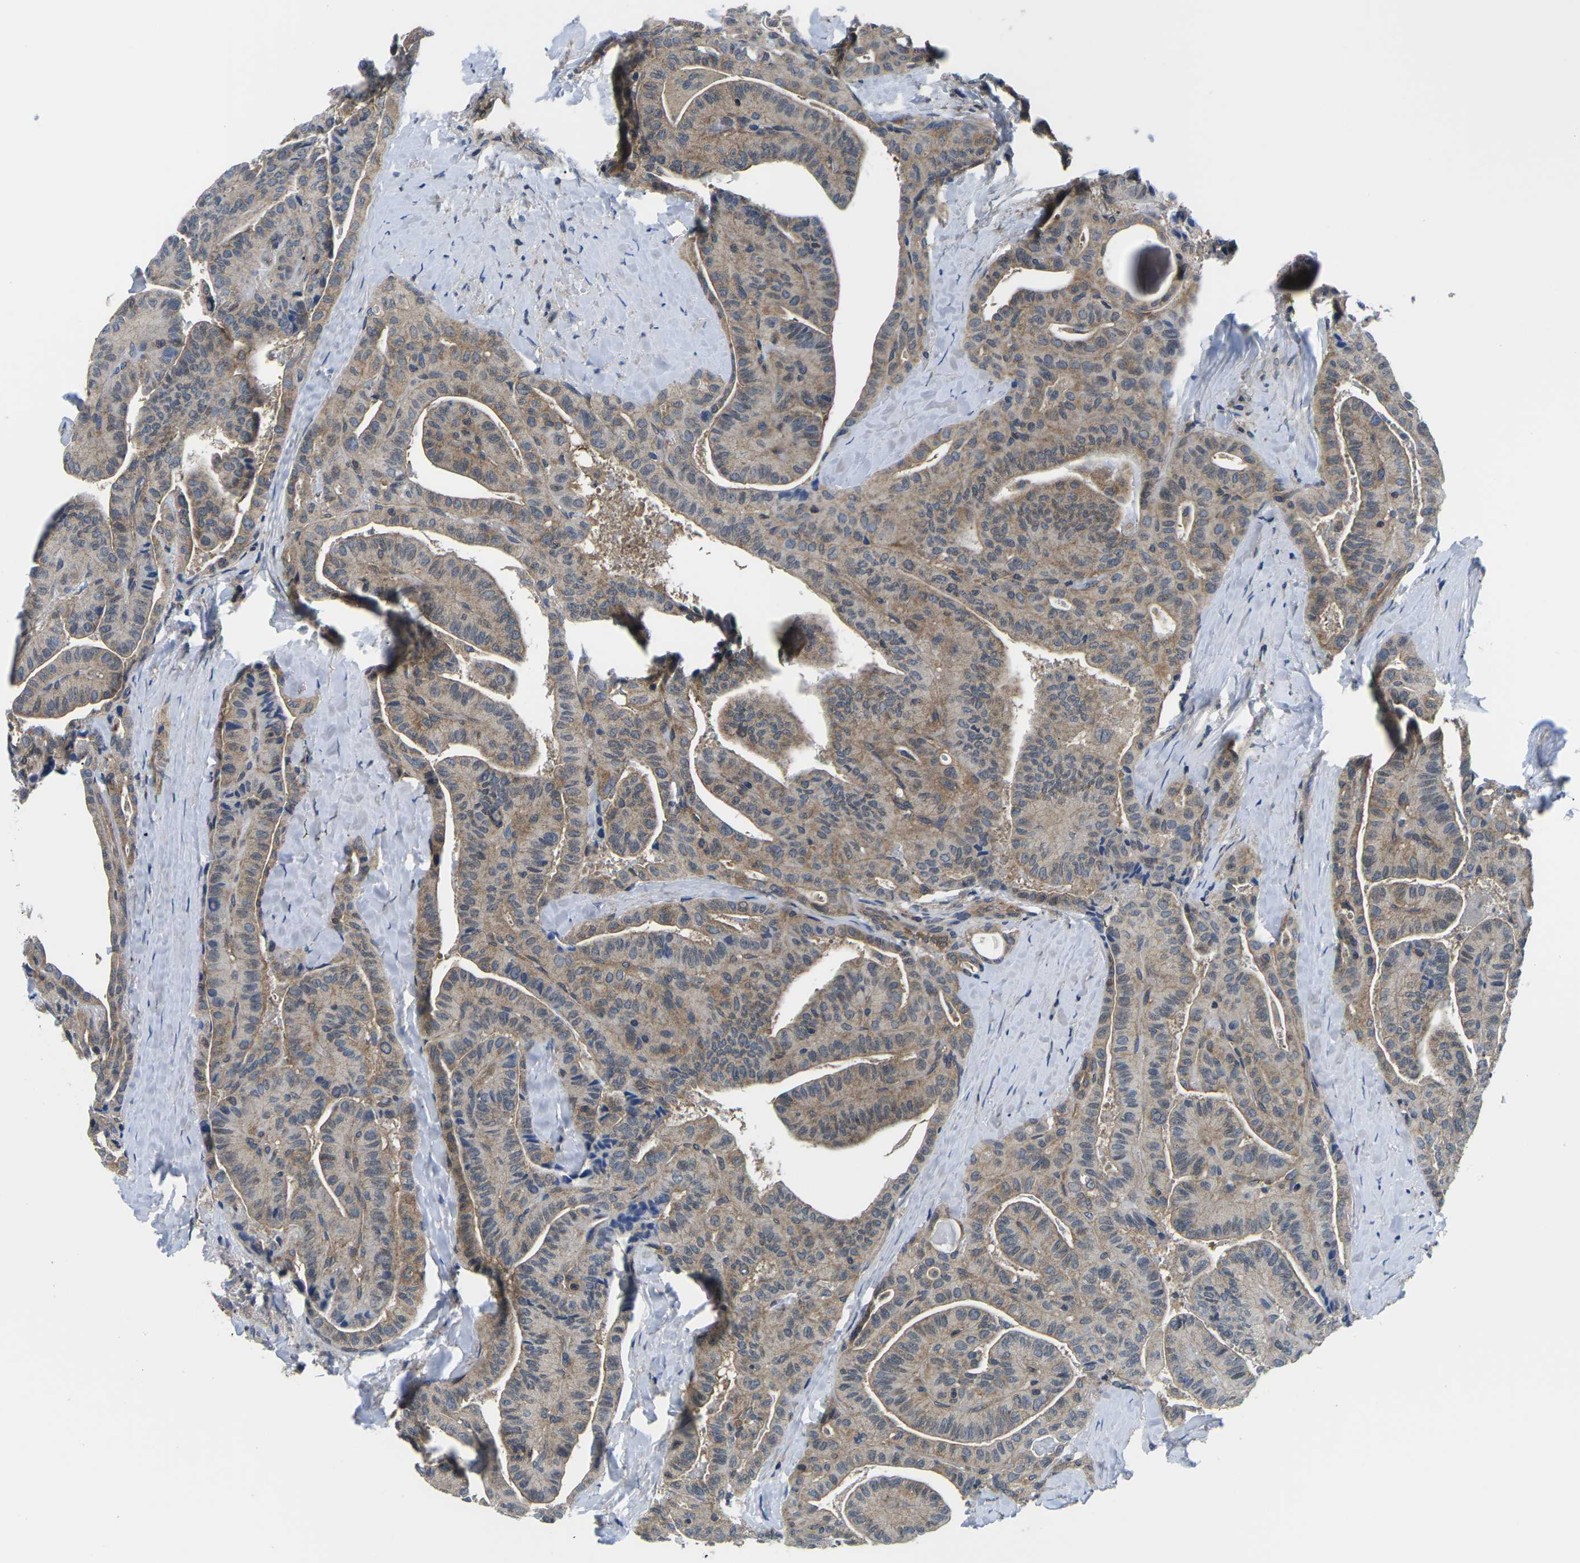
{"staining": {"intensity": "weak", "quantity": ">75%", "location": "cytoplasmic/membranous"}, "tissue": "thyroid cancer", "cell_type": "Tumor cells", "image_type": "cancer", "snomed": [{"axis": "morphology", "description": "Papillary adenocarcinoma, NOS"}, {"axis": "topography", "description": "Thyroid gland"}], "caption": "An immunohistochemistry (IHC) photomicrograph of neoplastic tissue is shown. Protein staining in brown shows weak cytoplasmic/membranous positivity in papillary adenocarcinoma (thyroid) within tumor cells.", "gene": "GSK3B", "patient": {"sex": "male", "age": 77}}